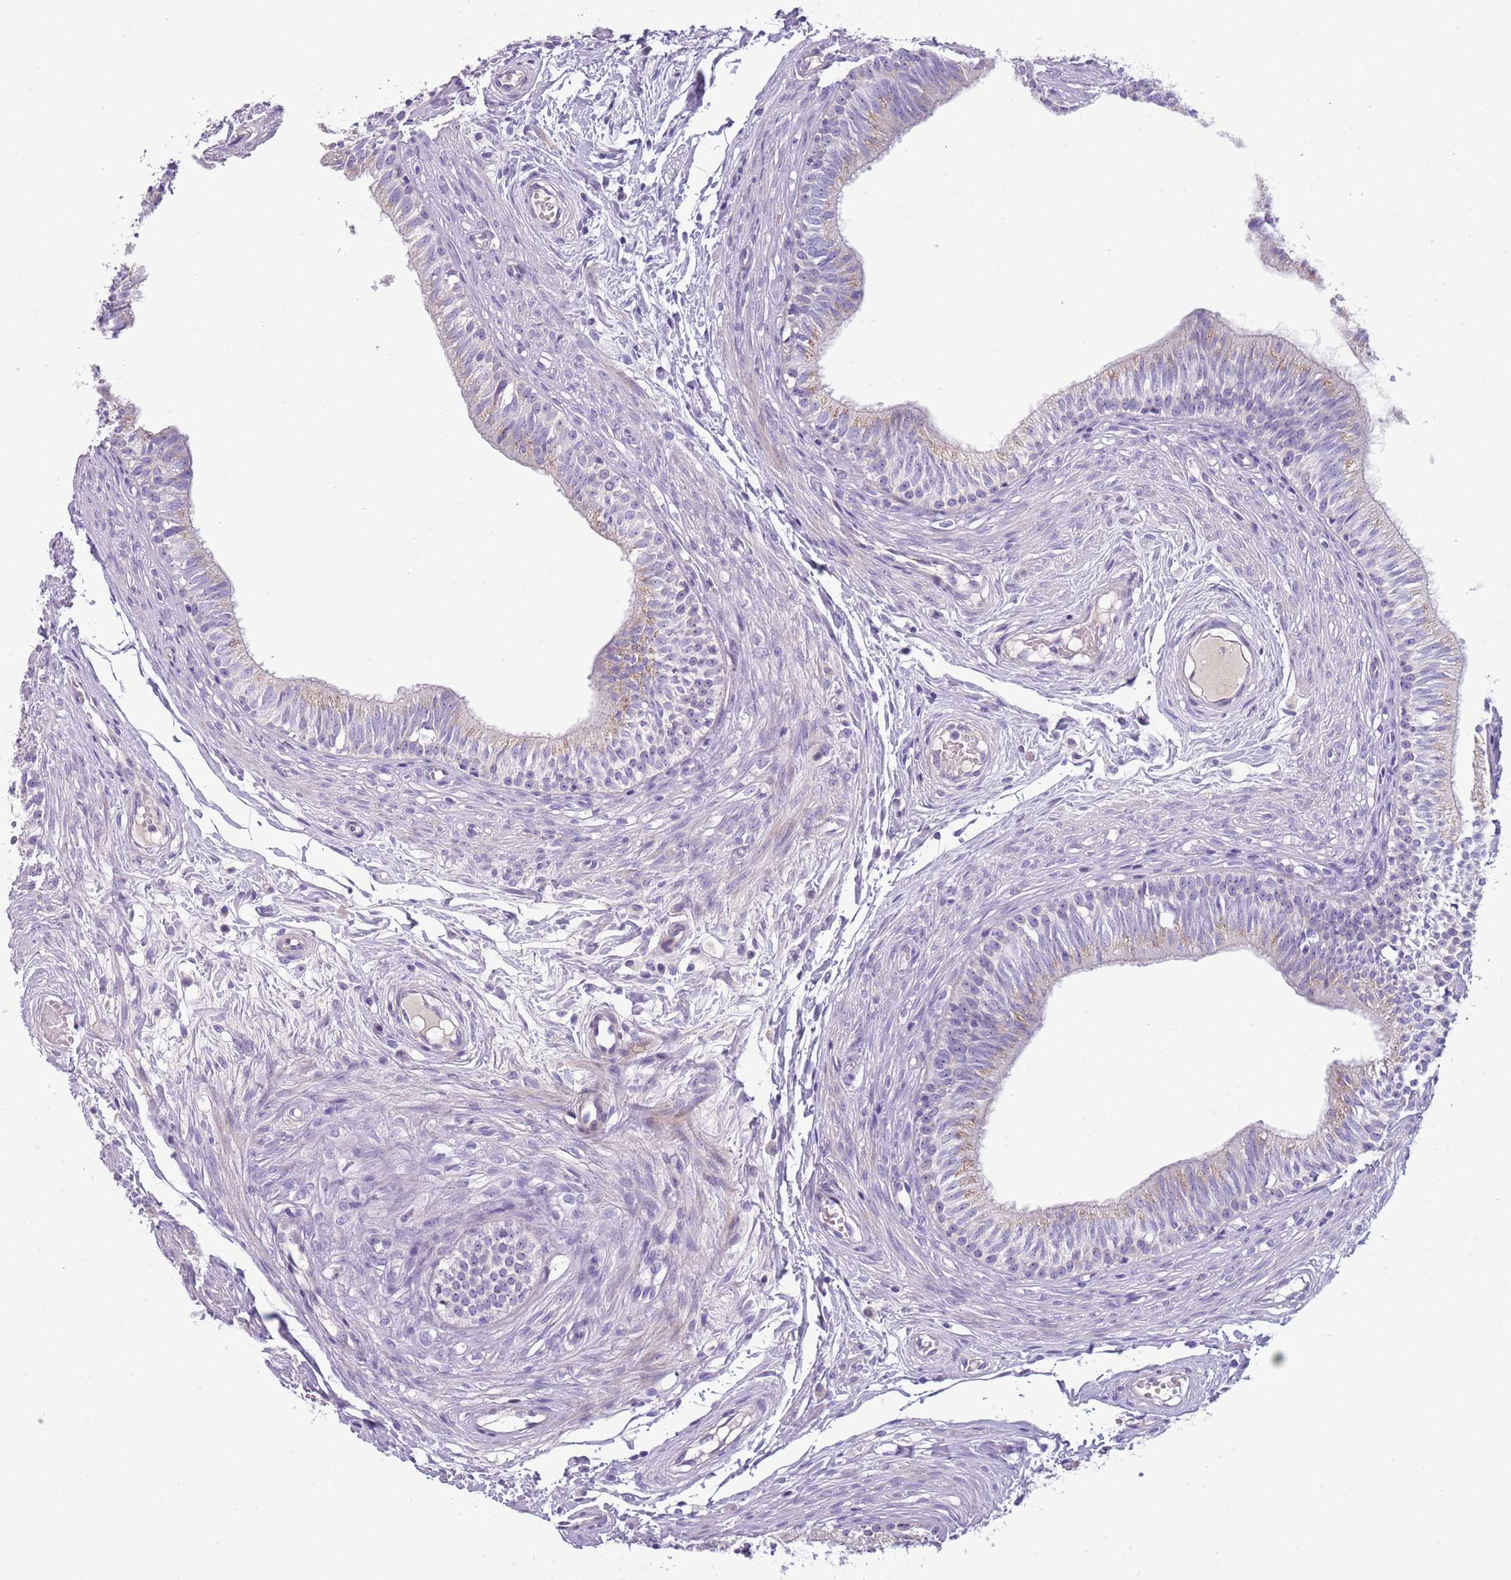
{"staining": {"intensity": "weak", "quantity": "<25%", "location": "cytoplasmic/membranous"}, "tissue": "epididymis", "cell_type": "Glandular cells", "image_type": "normal", "snomed": [{"axis": "morphology", "description": "Normal tissue, NOS"}, {"axis": "topography", "description": "Epididymis, spermatic cord, NOS"}], "caption": "This histopathology image is of benign epididymis stained with IHC to label a protein in brown with the nuclei are counter-stained blue. There is no staining in glandular cells. The staining is performed using DAB brown chromogen with nuclei counter-stained in using hematoxylin.", "gene": "NBPF4", "patient": {"sex": "male", "age": 22}}